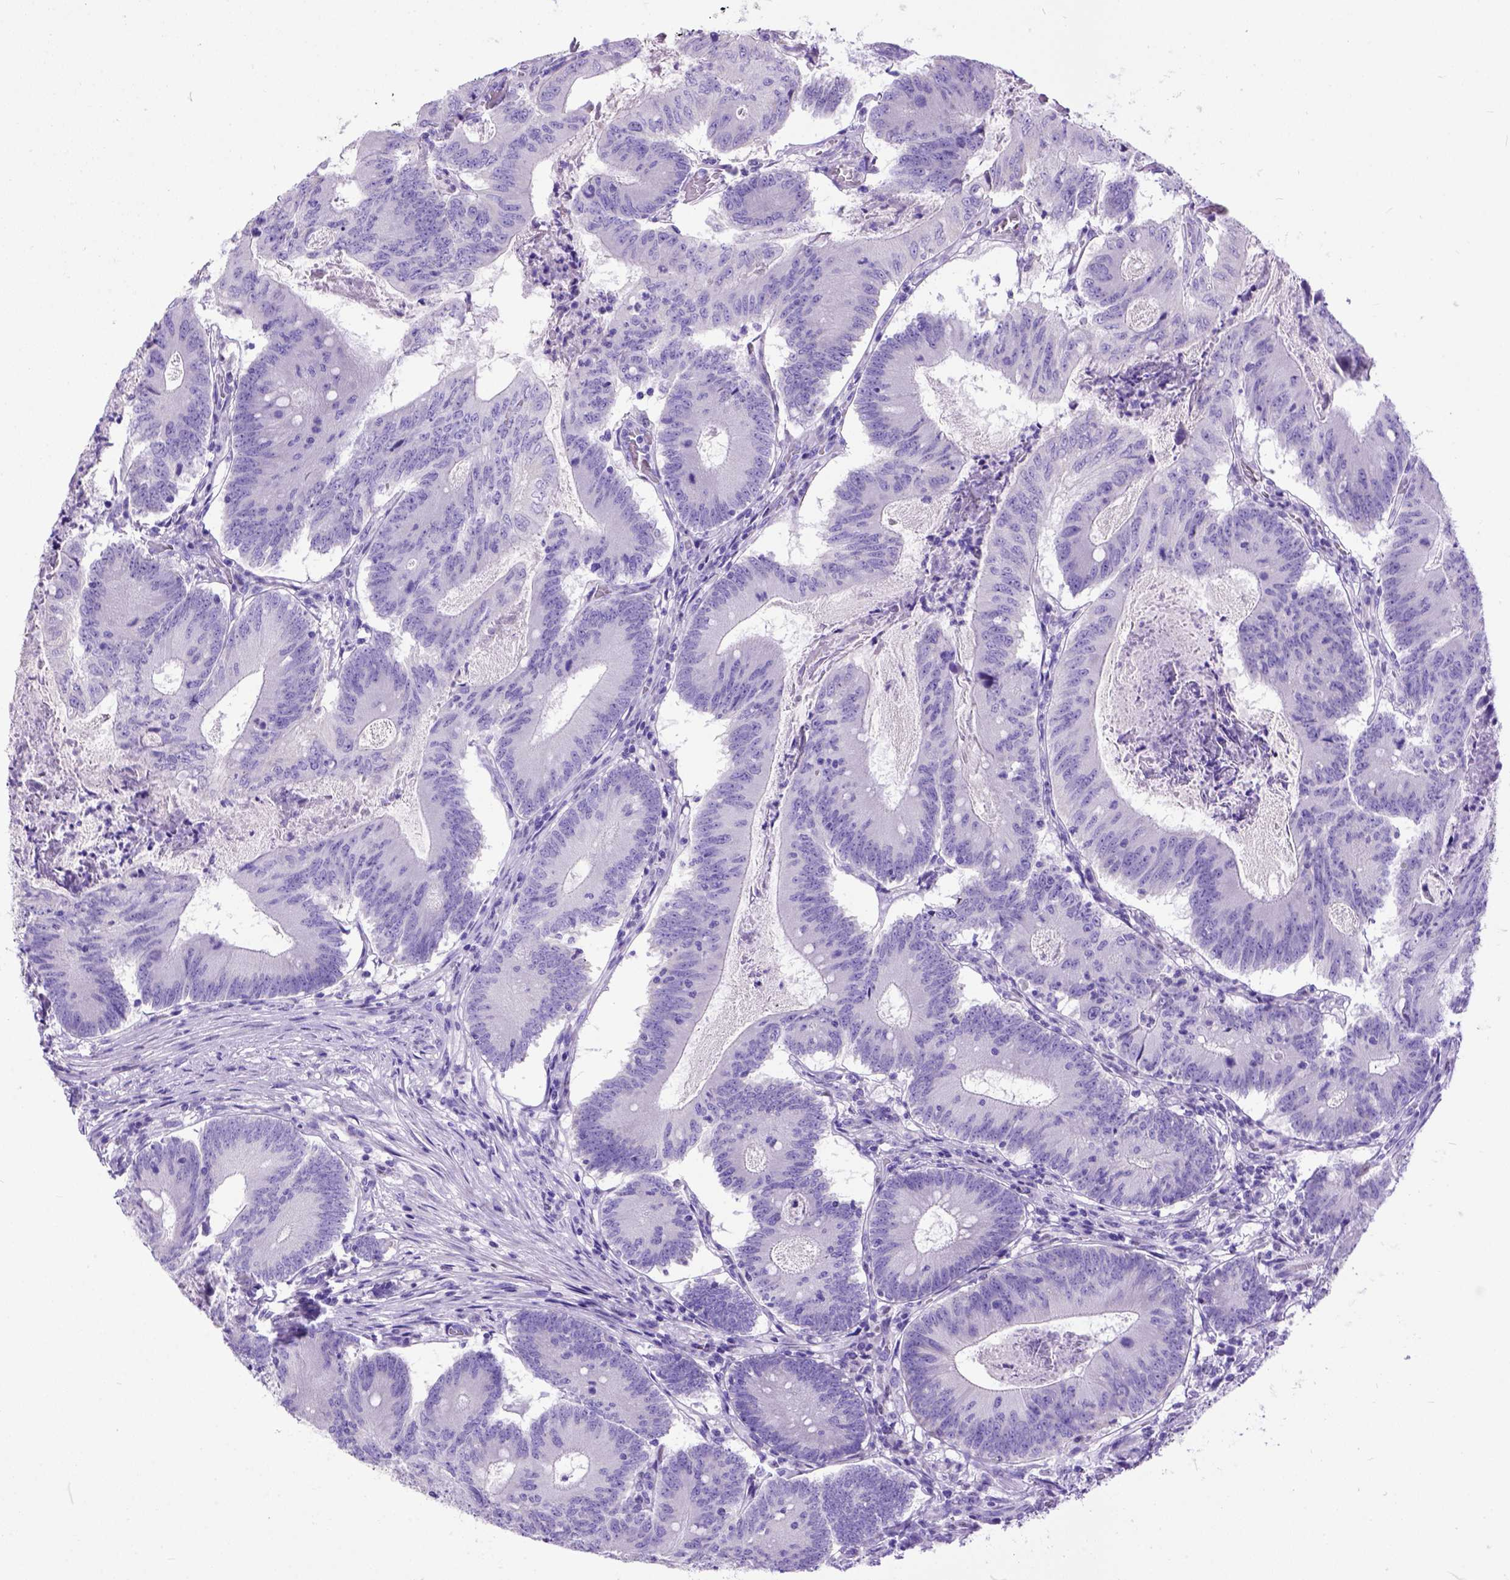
{"staining": {"intensity": "negative", "quantity": "none", "location": "none"}, "tissue": "colorectal cancer", "cell_type": "Tumor cells", "image_type": "cancer", "snomed": [{"axis": "morphology", "description": "Adenocarcinoma, NOS"}, {"axis": "topography", "description": "Colon"}], "caption": "An immunohistochemistry (IHC) histopathology image of colorectal cancer (adenocarcinoma) is shown. There is no staining in tumor cells of colorectal cancer (adenocarcinoma).", "gene": "CRB1", "patient": {"sex": "female", "age": 70}}